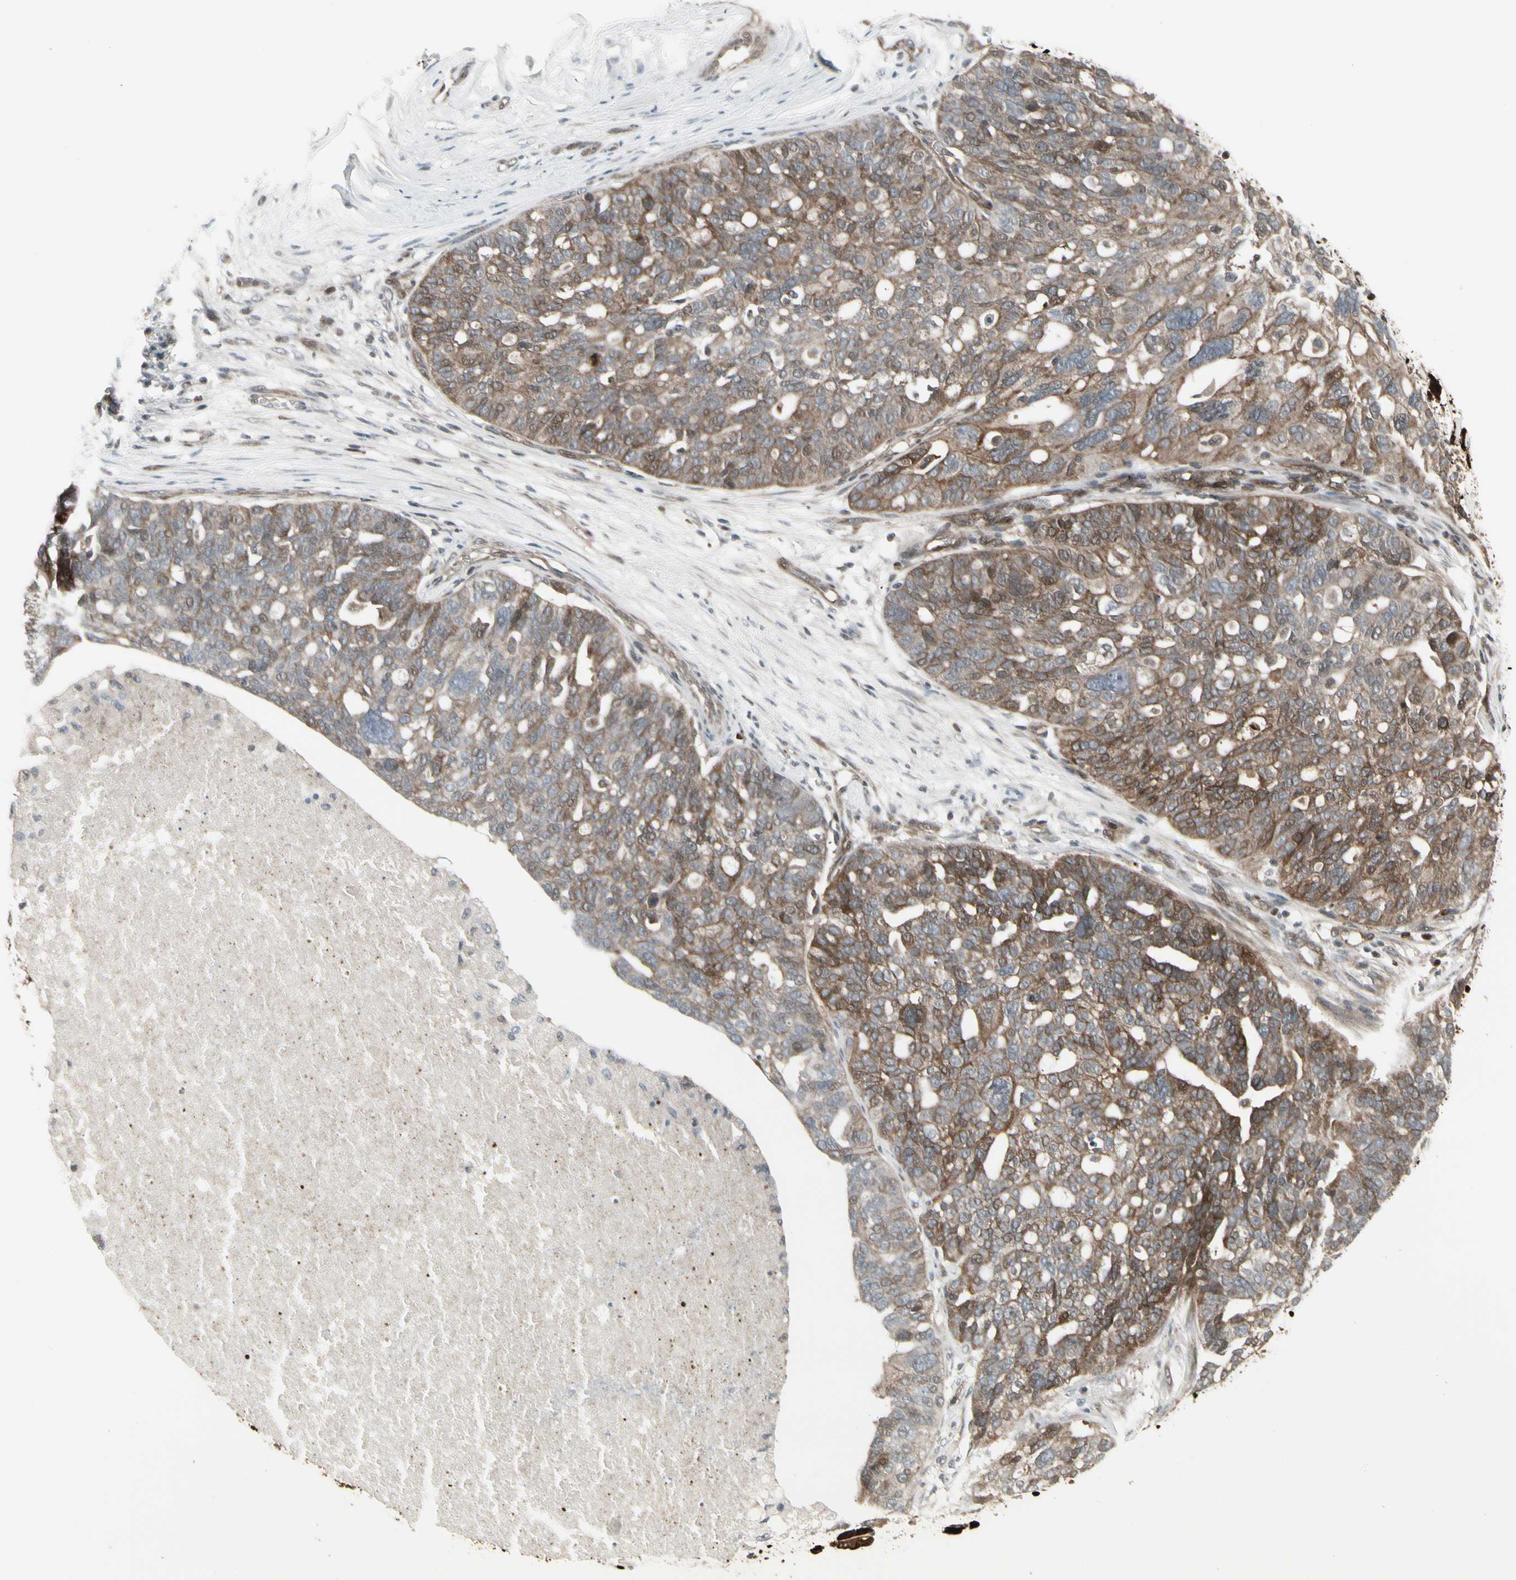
{"staining": {"intensity": "moderate", "quantity": ">75%", "location": "cytoplasmic/membranous"}, "tissue": "ovarian cancer", "cell_type": "Tumor cells", "image_type": "cancer", "snomed": [{"axis": "morphology", "description": "Cystadenocarcinoma, serous, NOS"}, {"axis": "topography", "description": "Ovary"}], "caption": "Immunohistochemical staining of human serous cystadenocarcinoma (ovarian) shows moderate cytoplasmic/membranous protein expression in about >75% of tumor cells. Using DAB (3,3'-diaminobenzidine) (brown) and hematoxylin (blue) stains, captured at high magnification using brightfield microscopy.", "gene": "IGFBP6", "patient": {"sex": "female", "age": 59}}